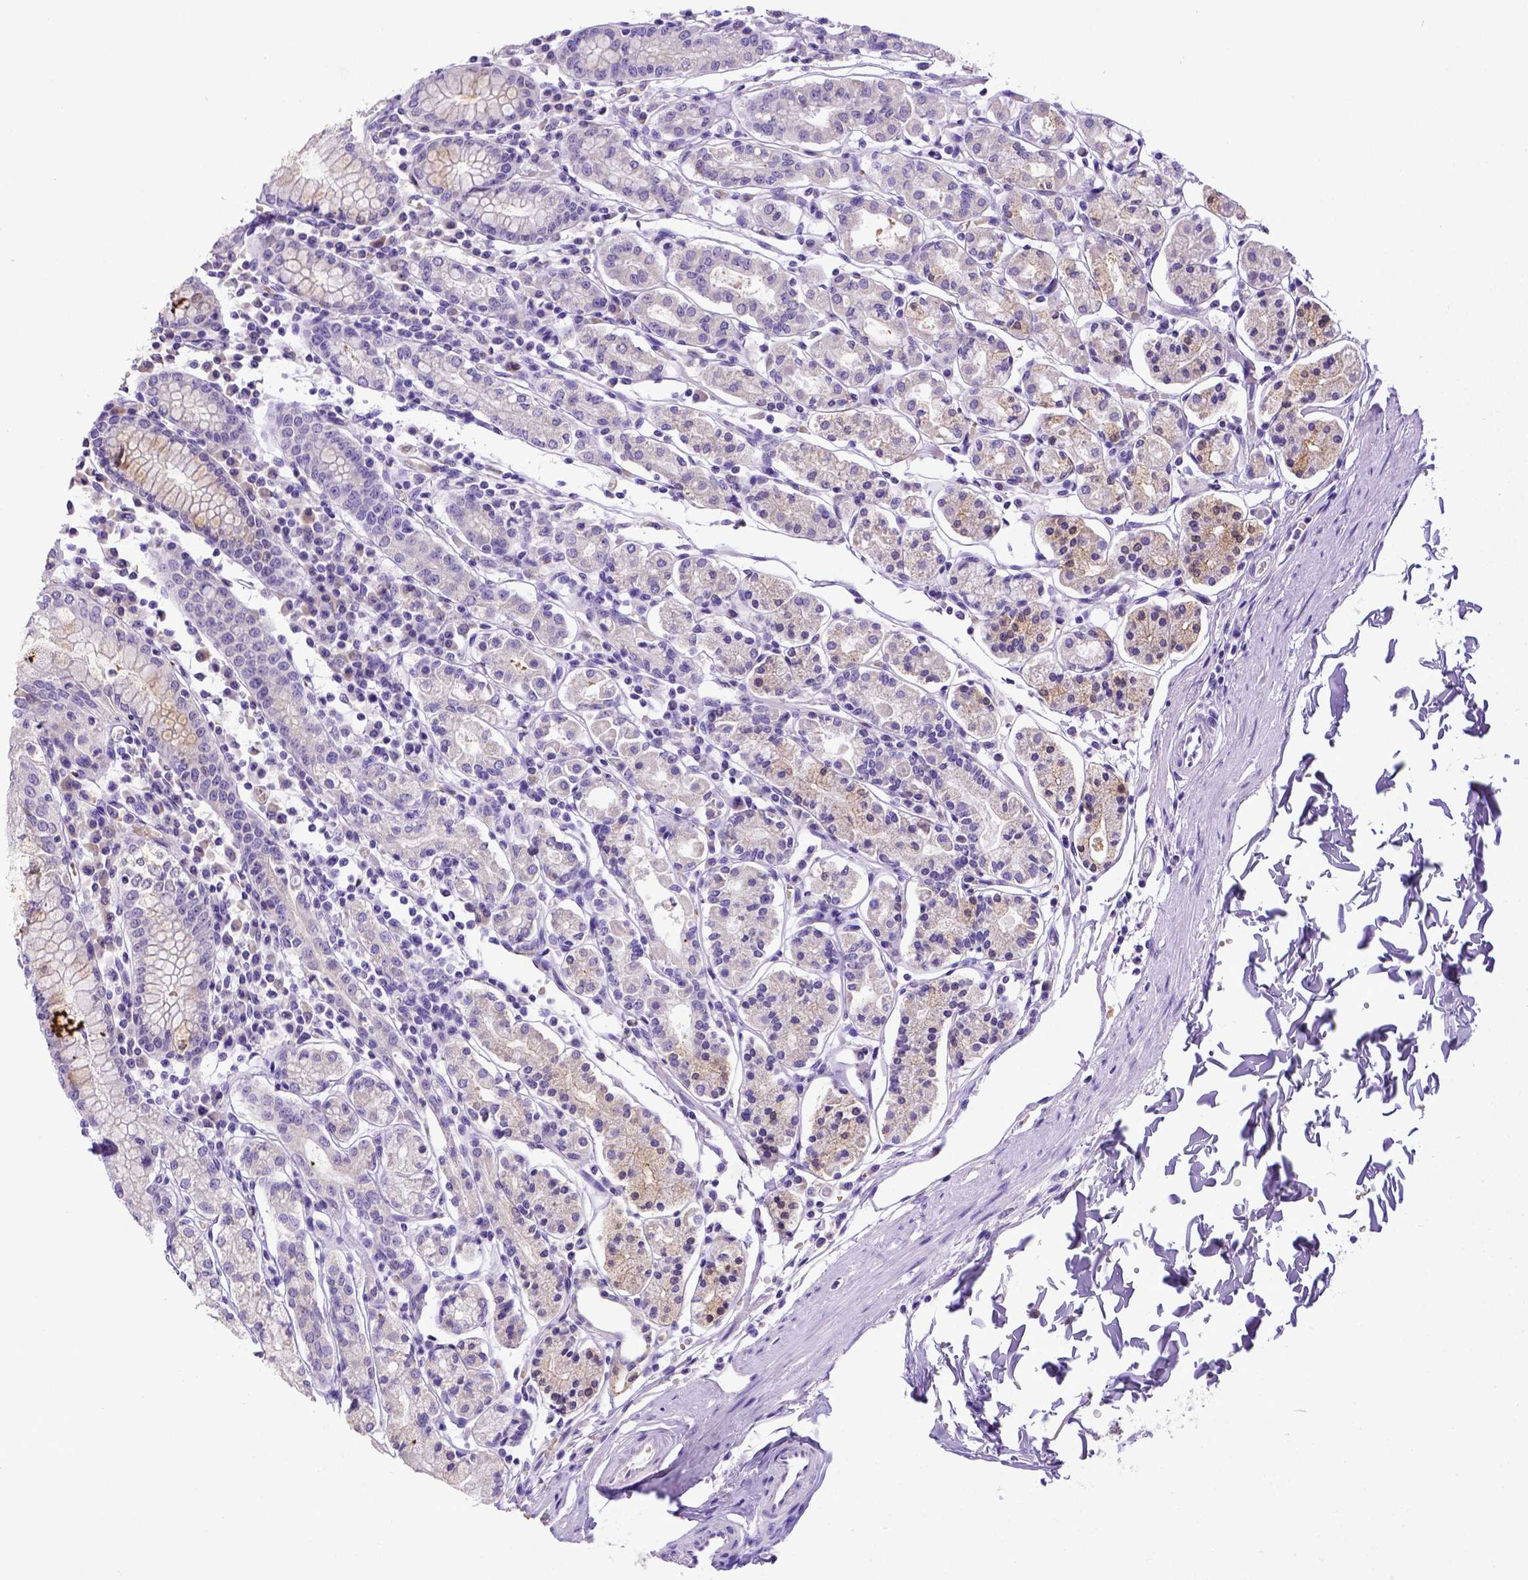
{"staining": {"intensity": "weak", "quantity": "<25%", "location": "cytoplasmic/membranous"}, "tissue": "stomach", "cell_type": "Glandular cells", "image_type": "normal", "snomed": [{"axis": "morphology", "description": "Normal tissue, NOS"}, {"axis": "topography", "description": "Stomach, upper"}, {"axis": "topography", "description": "Stomach"}], "caption": "This is an immunohistochemistry (IHC) micrograph of benign stomach. There is no staining in glandular cells.", "gene": "SPEF1", "patient": {"sex": "male", "age": 62}}